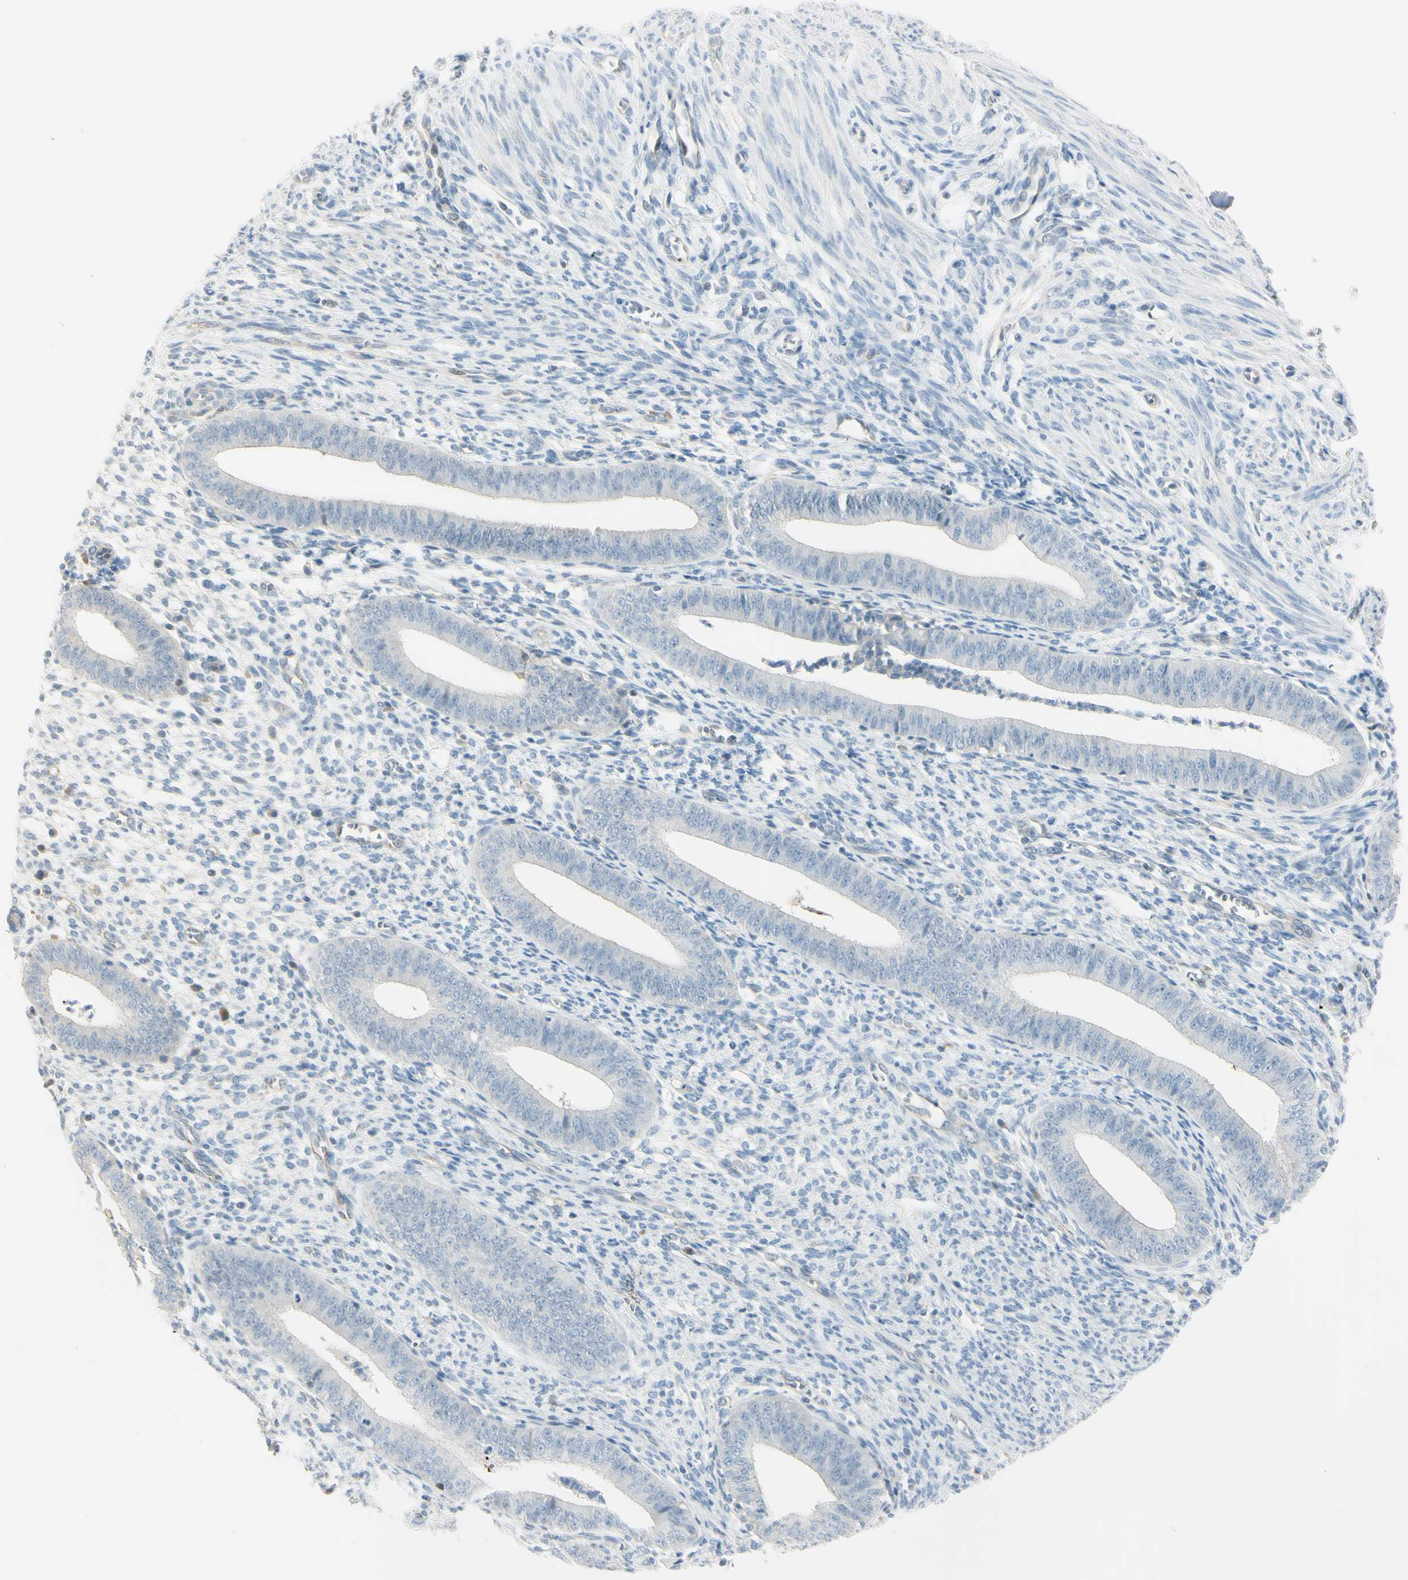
{"staining": {"intensity": "negative", "quantity": "none", "location": "none"}, "tissue": "endometrium", "cell_type": "Cells in endometrial stroma", "image_type": "normal", "snomed": [{"axis": "morphology", "description": "Normal tissue, NOS"}, {"axis": "topography", "description": "Endometrium"}], "caption": "Cells in endometrial stroma show no significant expression in normal endometrium. (DAB (3,3'-diaminobenzidine) IHC with hematoxylin counter stain).", "gene": "ASB9", "patient": {"sex": "female", "age": 35}}